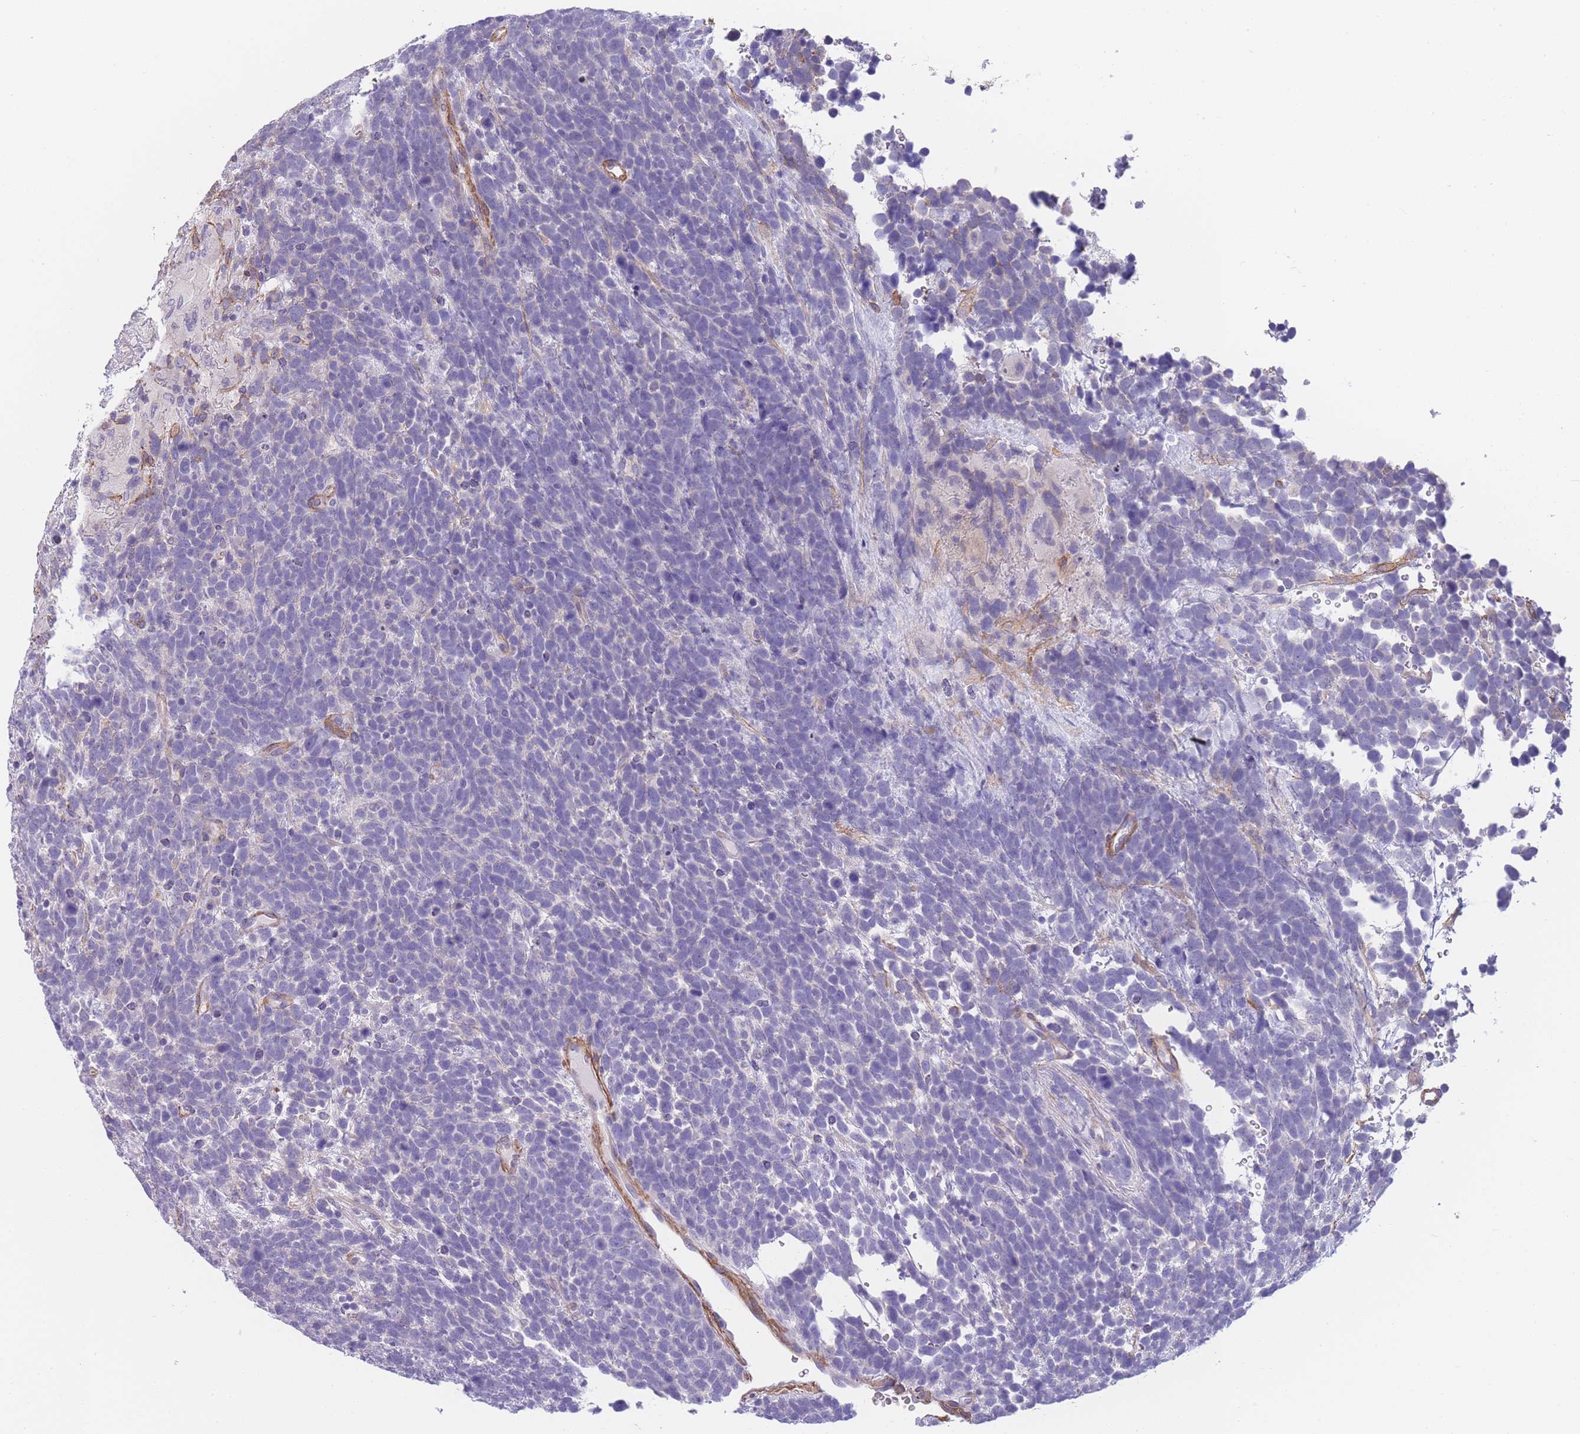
{"staining": {"intensity": "negative", "quantity": "none", "location": "none"}, "tissue": "urothelial cancer", "cell_type": "Tumor cells", "image_type": "cancer", "snomed": [{"axis": "morphology", "description": "Urothelial carcinoma, High grade"}, {"axis": "topography", "description": "Urinary bladder"}], "caption": "High power microscopy micrograph of an immunohistochemistry (IHC) image of urothelial cancer, revealing no significant positivity in tumor cells.", "gene": "FAM124A", "patient": {"sex": "female", "age": 82}}